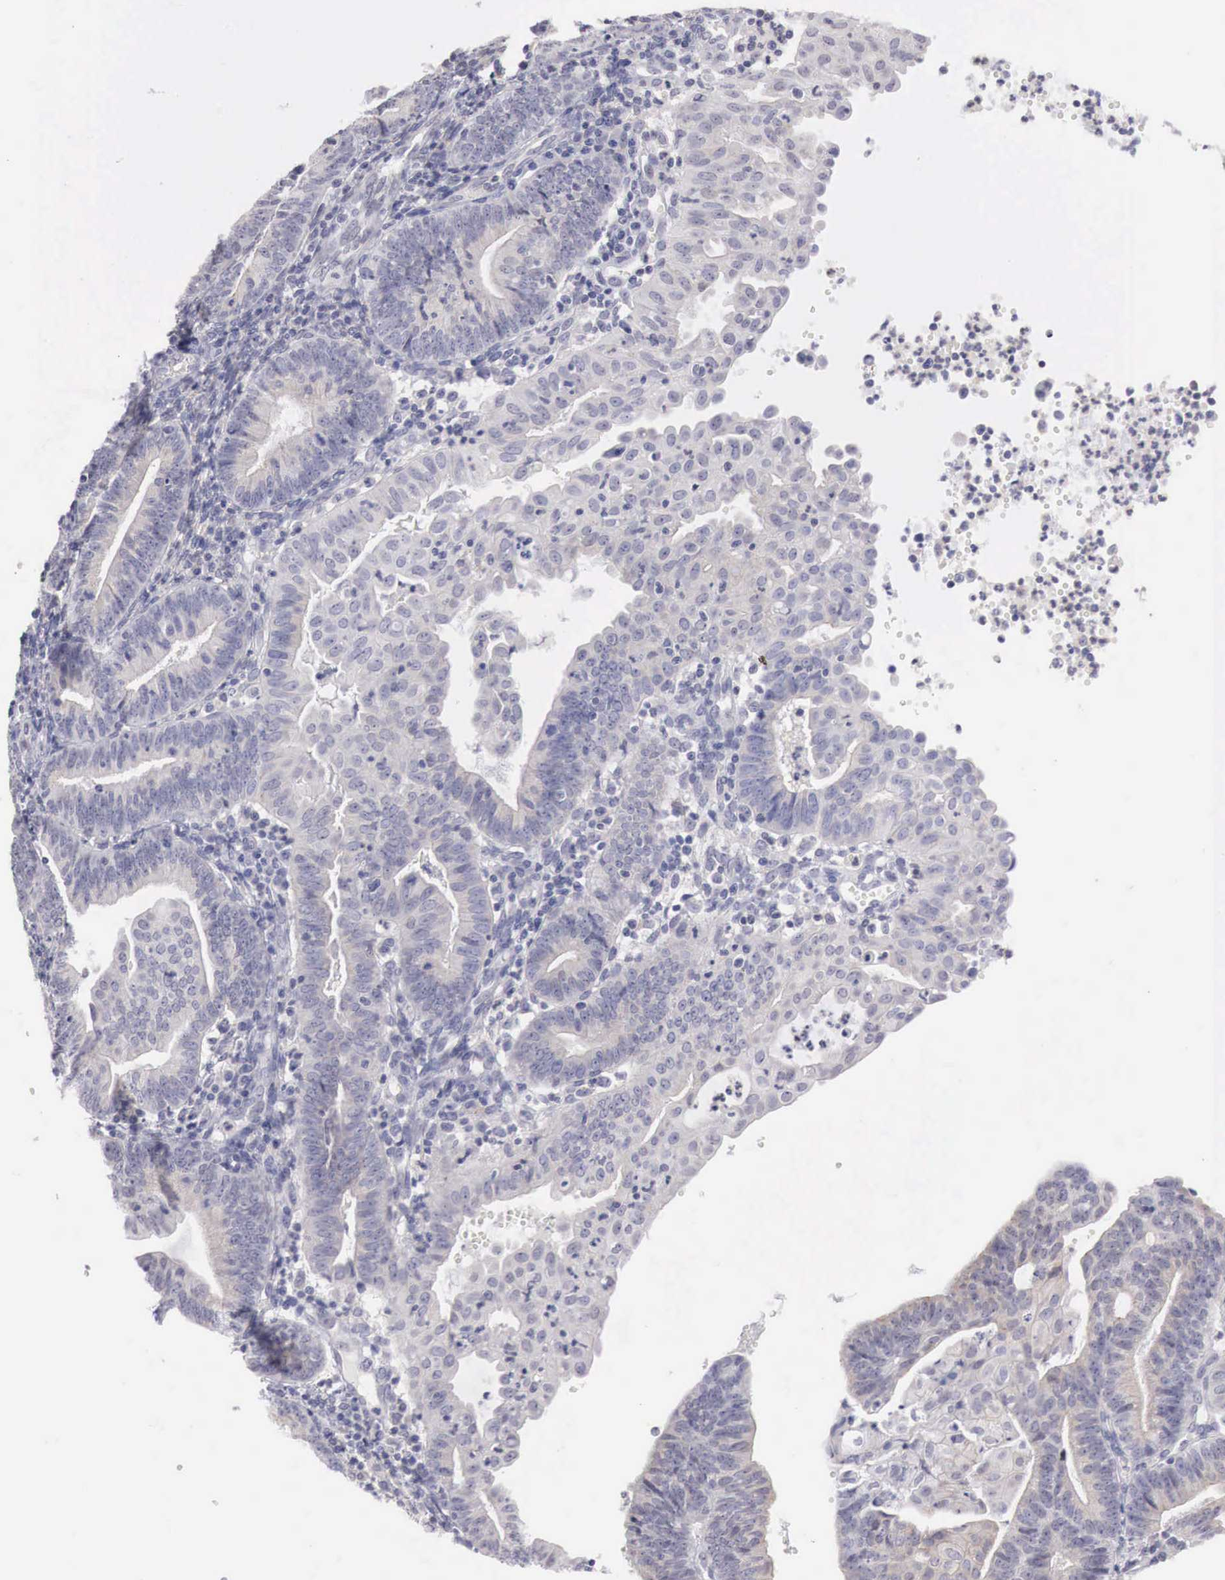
{"staining": {"intensity": "negative", "quantity": "none", "location": "none"}, "tissue": "endometrial cancer", "cell_type": "Tumor cells", "image_type": "cancer", "snomed": [{"axis": "morphology", "description": "Adenocarcinoma, NOS"}, {"axis": "topography", "description": "Endometrium"}], "caption": "Micrograph shows no protein staining in tumor cells of endometrial cancer (adenocarcinoma) tissue. (Brightfield microscopy of DAB IHC at high magnification).", "gene": "TRIM13", "patient": {"sex": "female", "age": 60}}